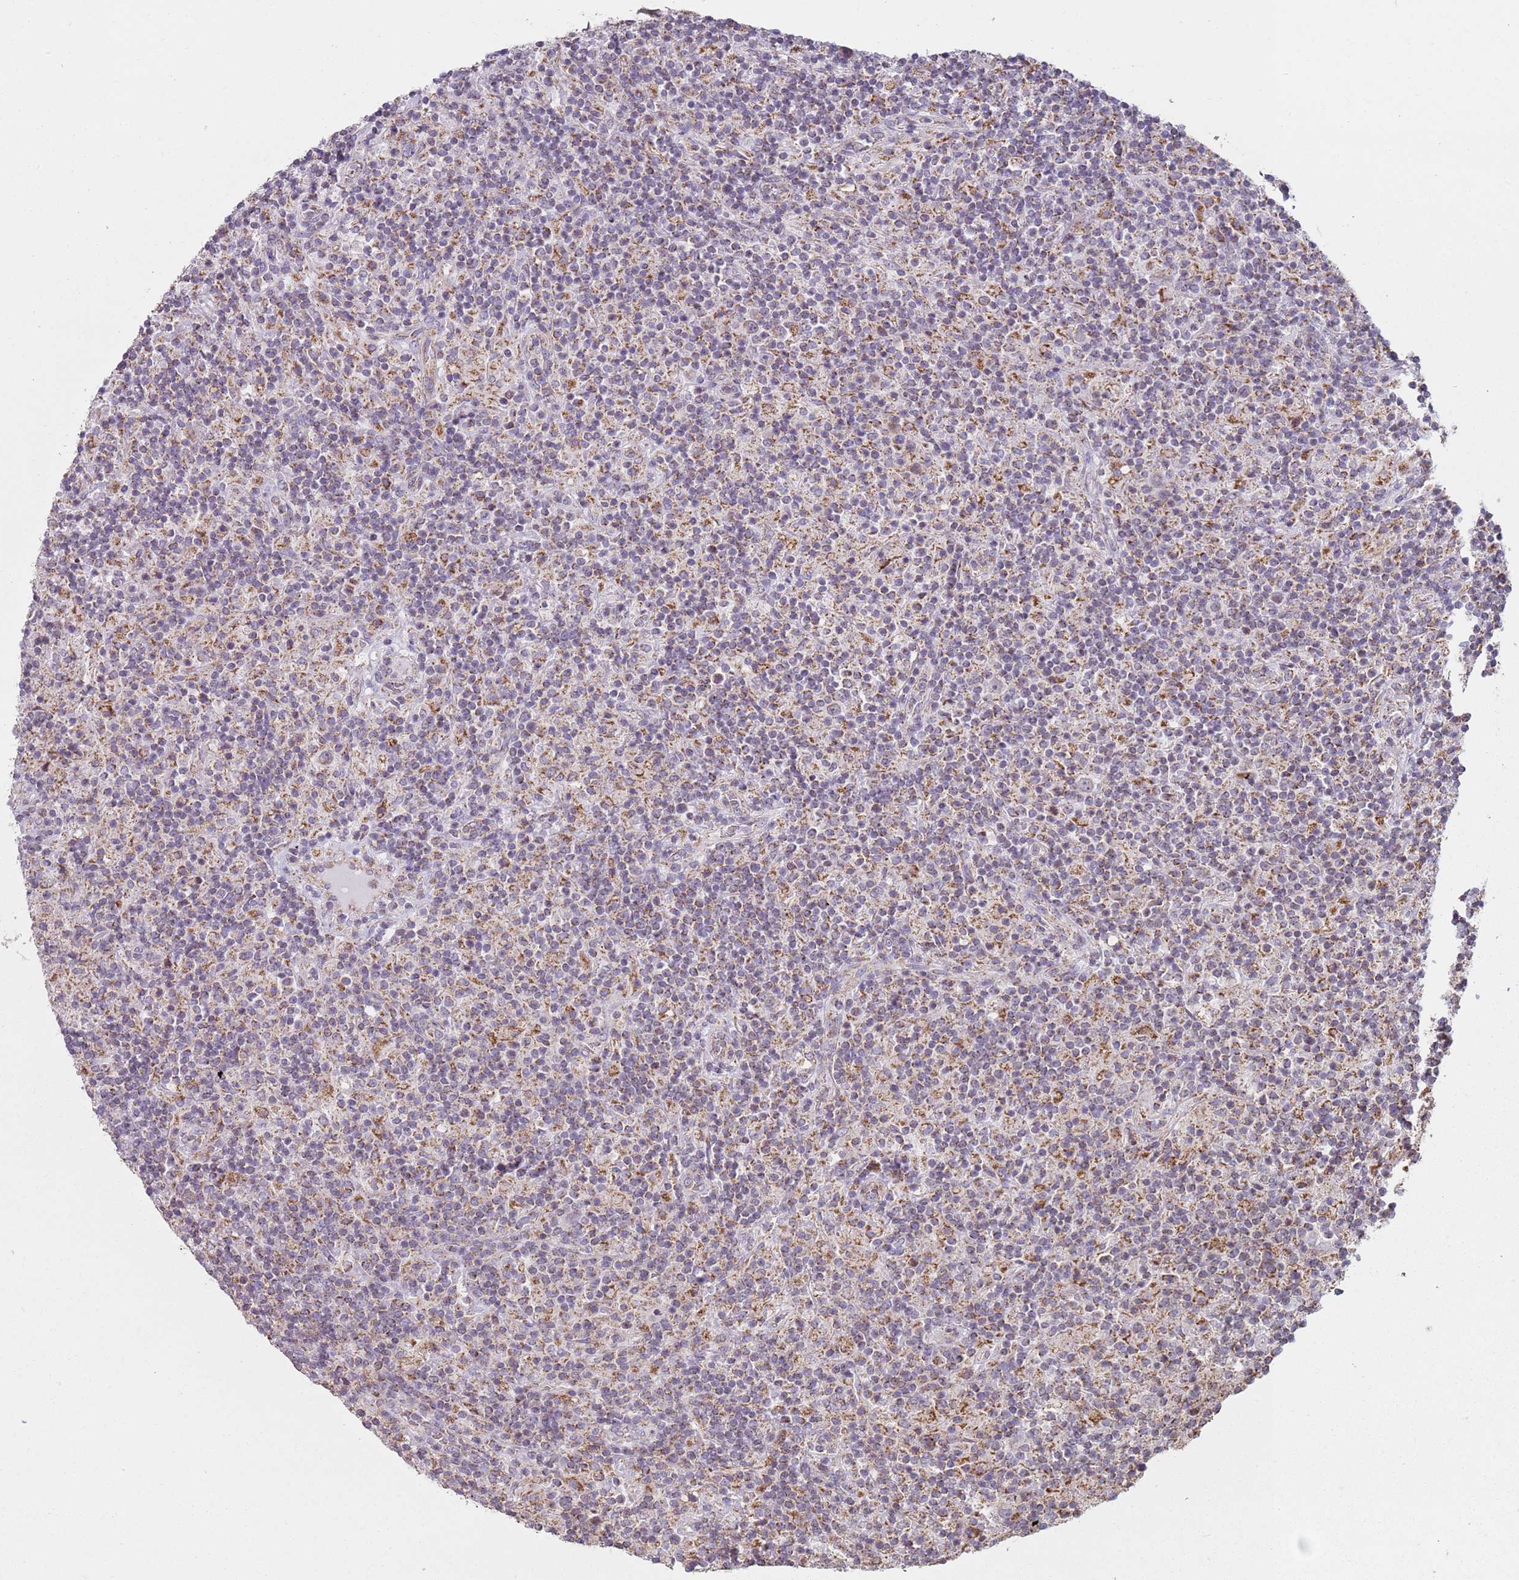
{"staining": {"intensity": "negative", "quantity": "none", "location": "none"}, "tissue": "lymphoma", "cell_type": "Tumor cells", "image_type": "cancer", "snomed": [{"axis": "morphology", "description": "Hodgkin's disease, NOS"}, {"axis": "topography", "description": "Lymph node"}], "caption": "High magnification brightfield microscopy of lymphoma stained with DAB (brown) and counterstained with hematoxylin (blue): tumor cells show no significant positivity.", "gene": "GAS8", "patient": {"sex": "male", "age": 70}}